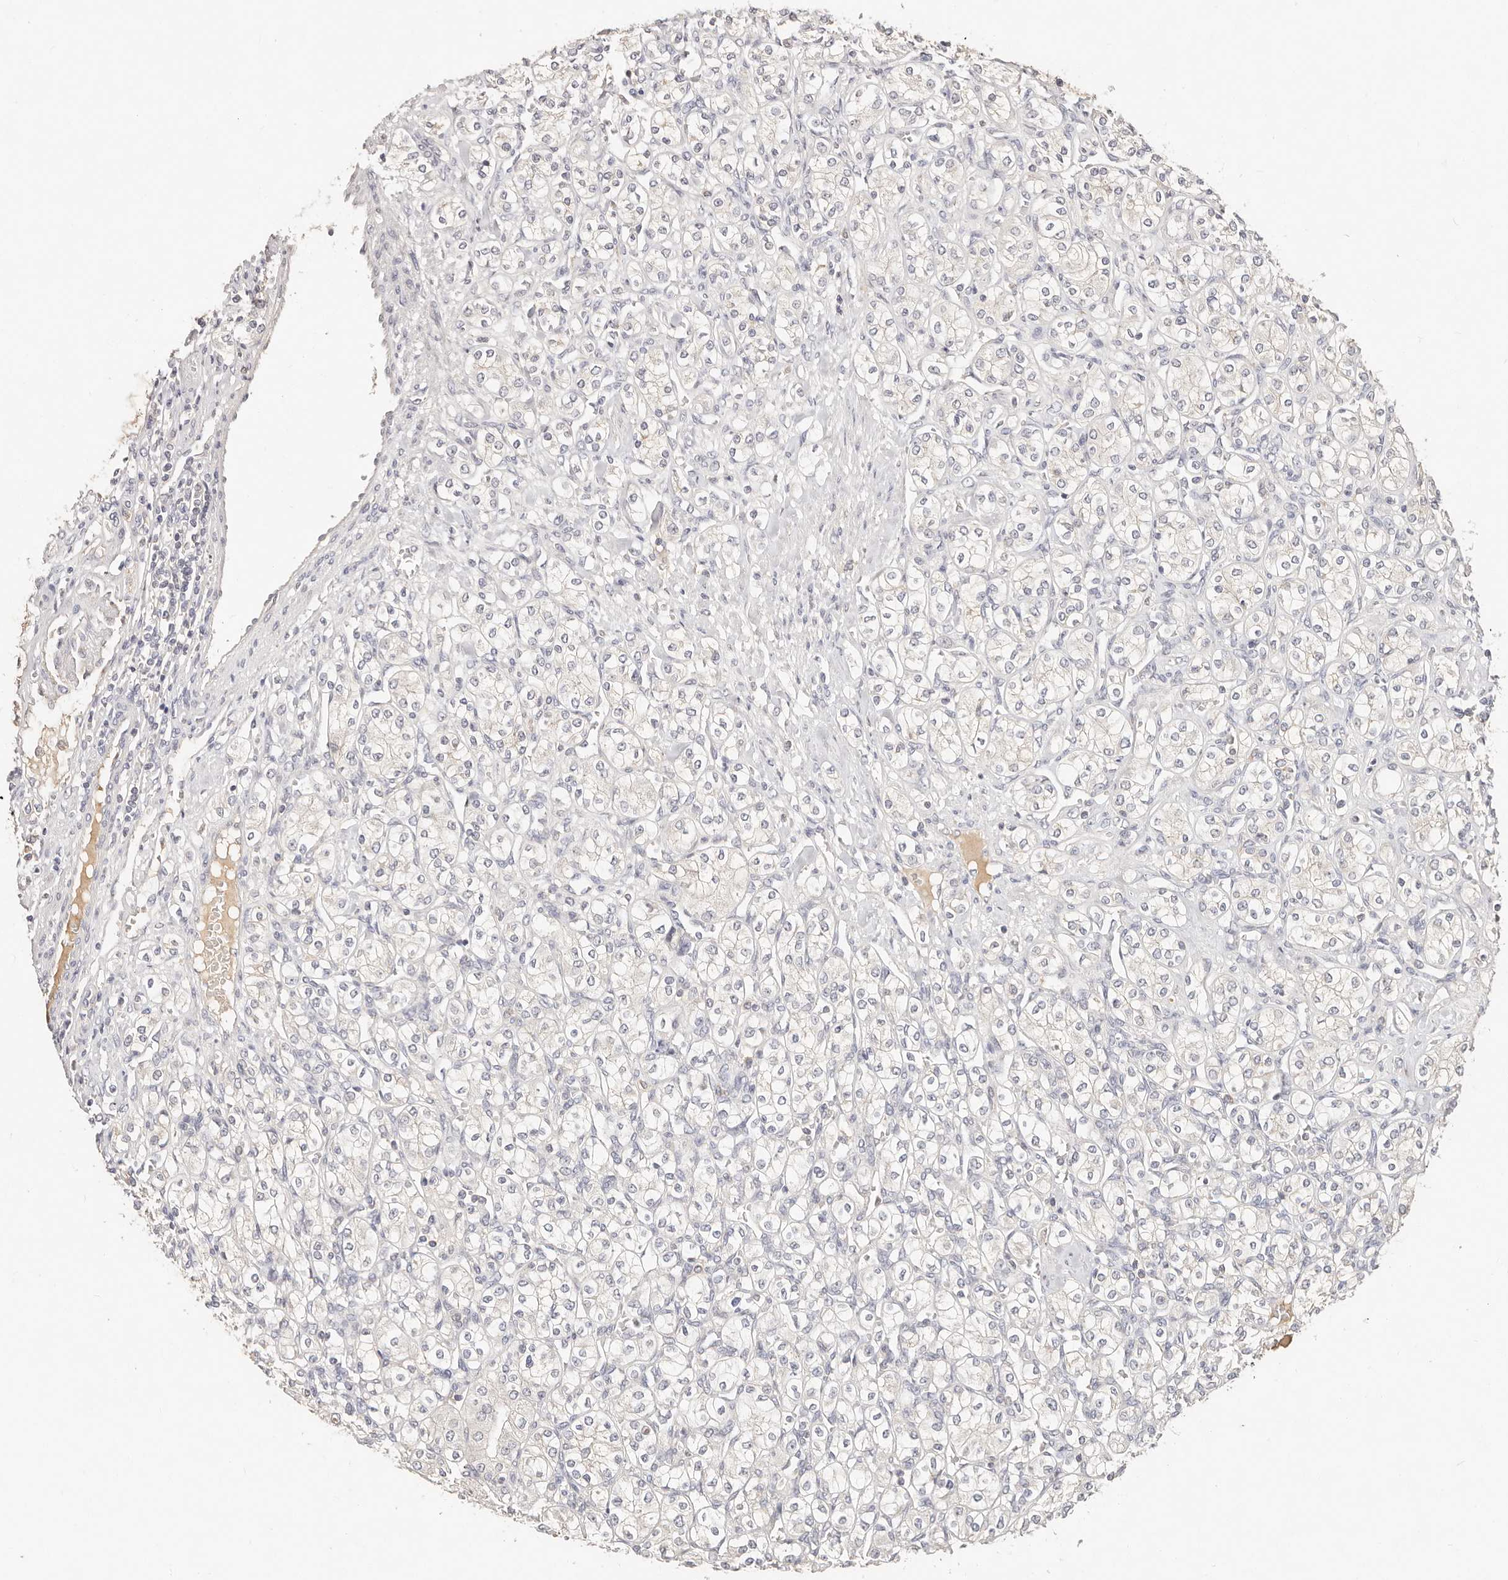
{"staining": {"intensity": "negative", "quantity": "none", "location": "none"}, "tissue": "renal cancer", "cell_type": "Tumor cells", "image_type": "cancer", "snomed": [{"axis": "morphology", "description": "Adenocarcinoma, NOS"}, {"axis": "topography", "description": "Kidney"}], "caption": "The image shows no staining of tumor cells in renal cancer (adenocarcinoma). Nuclei are stained in blue.", "gene": "CXADR", "patient": {"sex": "male", "age": 77}}